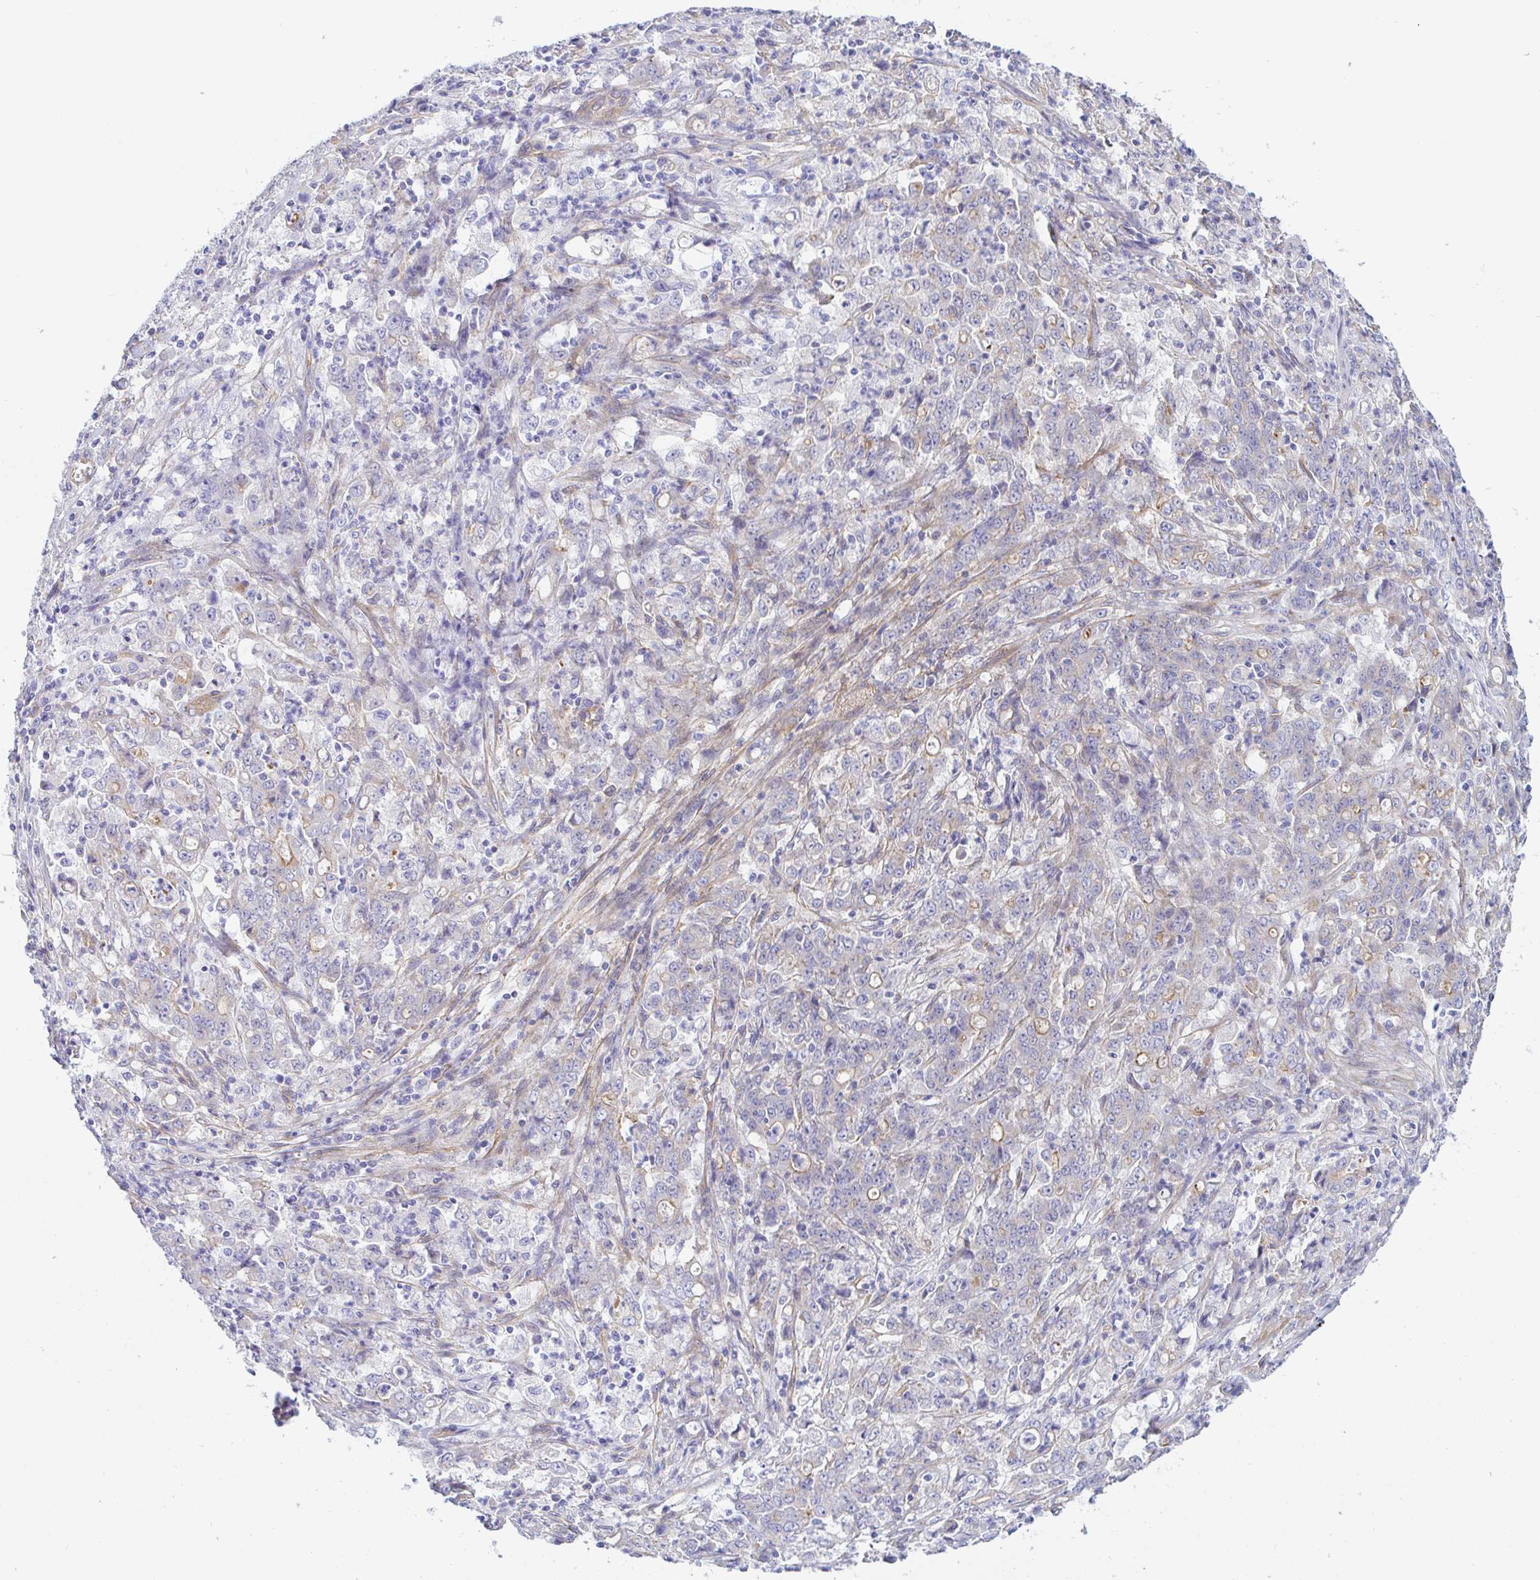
{"staining": {"intensity": "weak", "quantity": "<25%", "location": "cytoplasmic/membranous"}, "tissue": "stomach cancer", "cell_type": "Tumor cells", "image_type": "cancer", "snomed": [{"axis": "morphology", "description": "Adenocarcinoma, NOS"}, {"axis": "topography", "description": "Stomach, lower"}], "caption": "Stomach cancer (adenocarcinoma) was stained to show a protein in brown. There is no significant staining in tumor cells. The staining was performed using DAB to visualize the protein expression in brown, while the nuclei were stained in blue with hematoxylin (Magnification: 20x).", "gene": "ARL4D", "patient": {"sex": "female", "age": 71}}